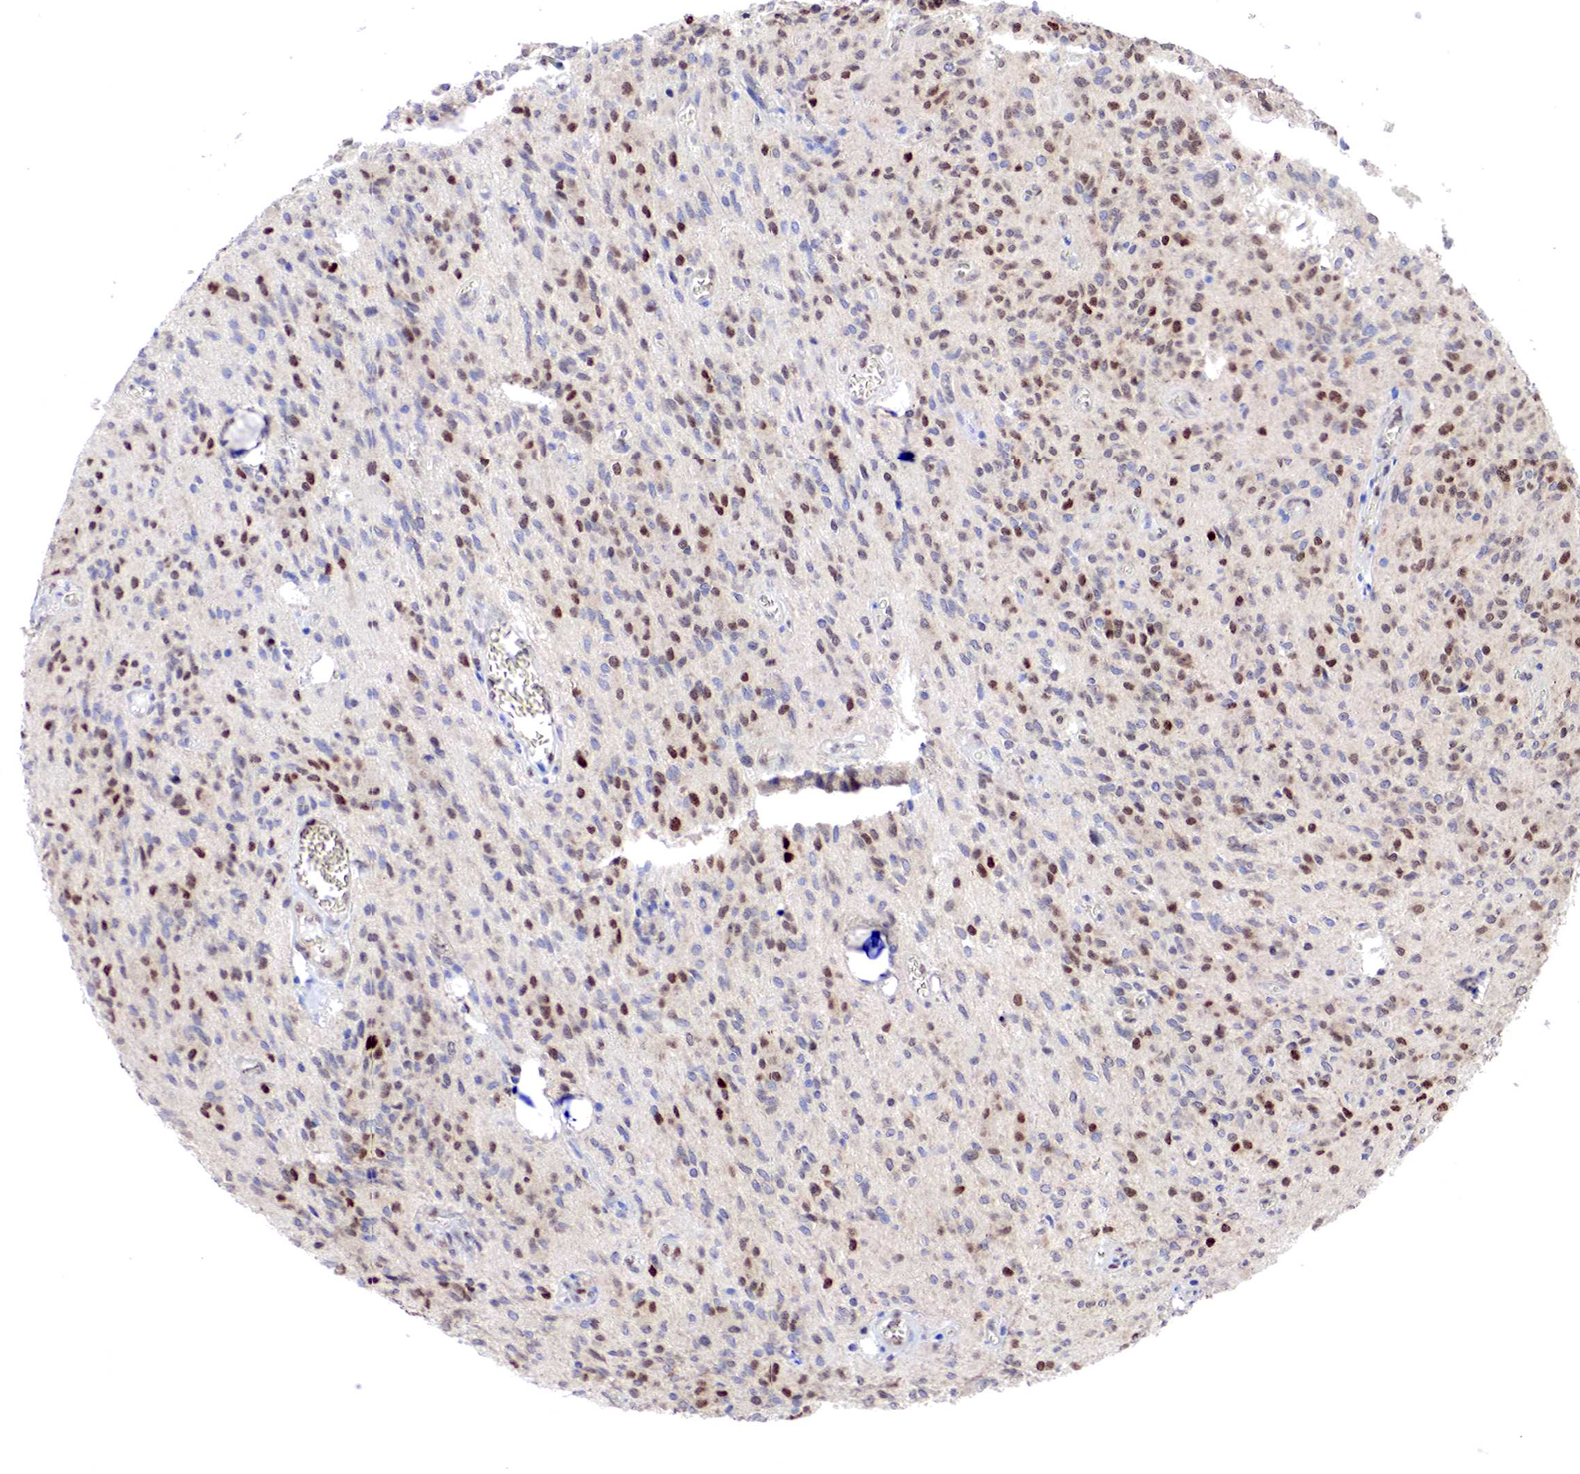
{"staining": {"intensity": "weak", "quantity": "25%-75%", "location": "cytoplasmic/membranous,nuclear"}, "tissue": "glioma", "cell_type": "Tumor cells", "image_type": "cancer", "snomed": [{"axis": "morphology", "description": "Glioma, malignant, Low grade"}, {"axis": "topography", "description": "Brain"}], "caption": "Human malignant glioma (low-grade) stained with a brown dye exhibits weak cytoplasmic/membranous and nuclear positive positivity in approximately 25%-75% of tumor cells.", "gene": "PABIR2", "patient": {"sex": "female", "age": 15}}